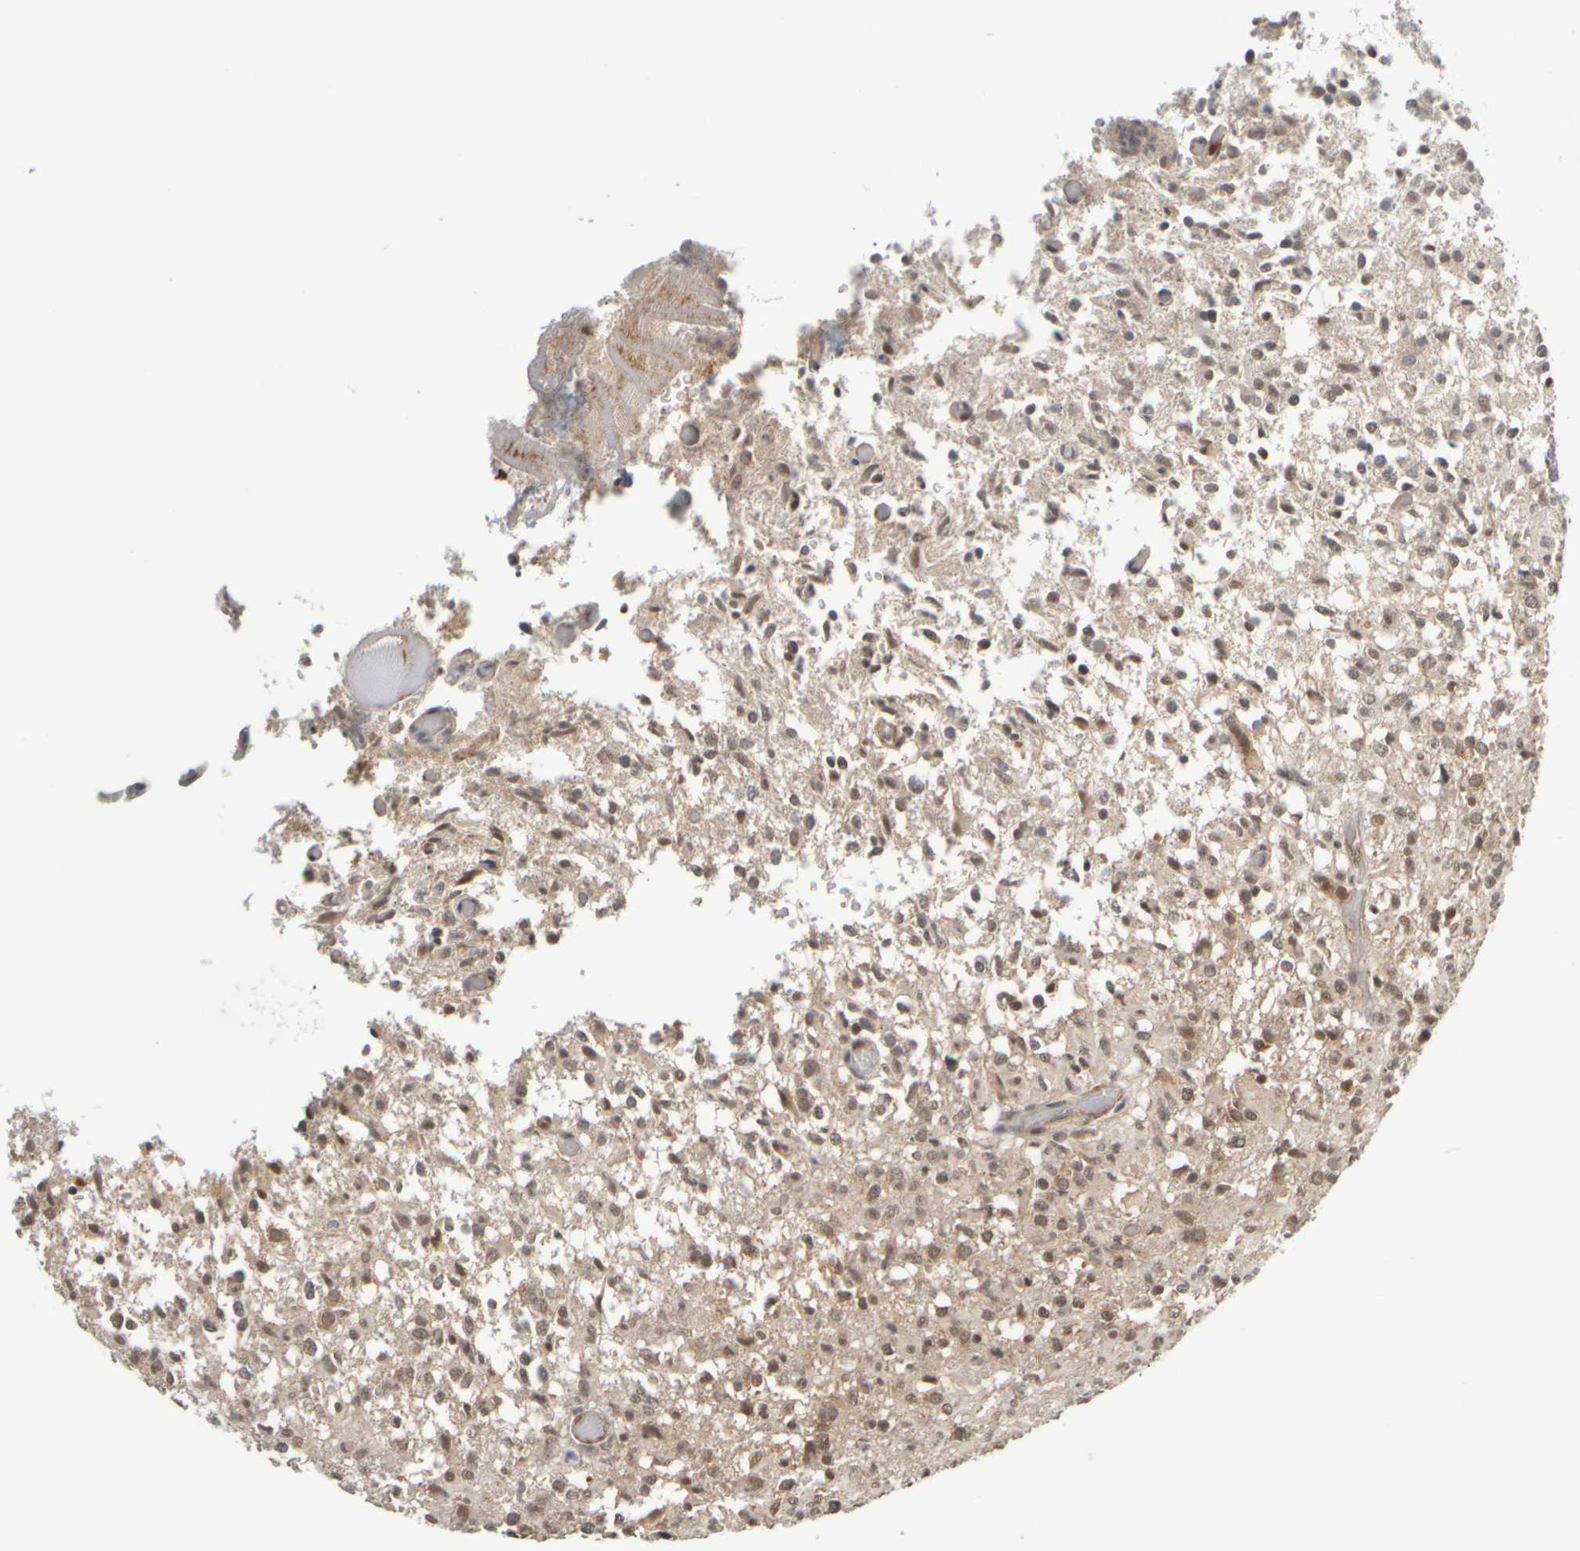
{"staining": {"intensity": "moderate", "quantity": ">75%", "location": "nuclear"}, "tissue": "glioma", "cell_type": "Tumor cells", "image_type": "cancer", "snomed": [{"axis": "morphology", "description": "Glioma, malignant, High grade"}, {"axis": "topography", "description": "Brain"}], "caption": "Glioma tissue demonstrates moderate nuclear staining in approximately >75% of tumor cells", "gene": "SYNRG", "patient": {"sex": "female", "age": 57}}